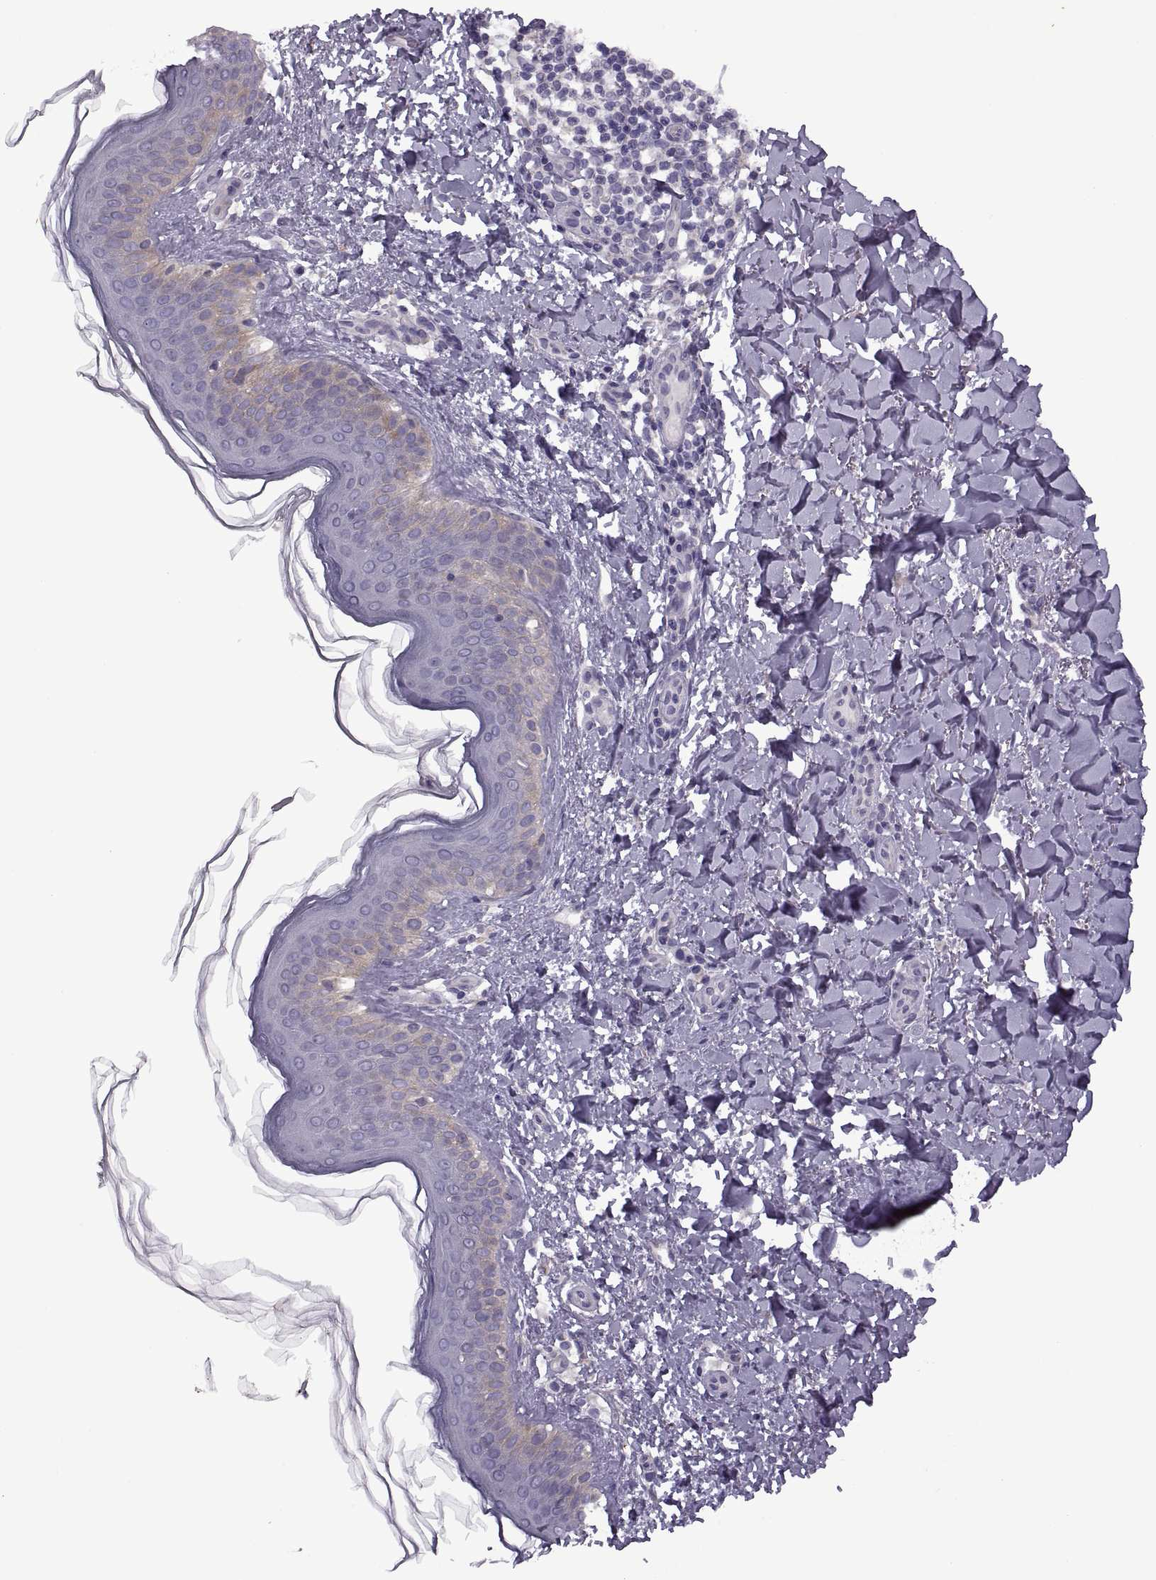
{"staining": {"intensity": "negative", "quantity": "none", "location": "none"}, "tissue": "skin cancer", "cell_type": "Tumor cells", "image_type": "cancer", "snomed": [{"axis": "morphology", "description": "Normal tissue, NOS"}, {"axis": "morphology", "description": "Basal cell carcinoma"}, {"axis": "topography", "description": "Skin"}], "caption": "Tumor cells show no significant expression in skin basal cell carcinoma. (DAB (3,3'-diaminobenzidine) IHC visualized using brightfield microscopy, high magnification).", "gene": "RIPK4", "patient": {"sex": "male", "age": 46}}